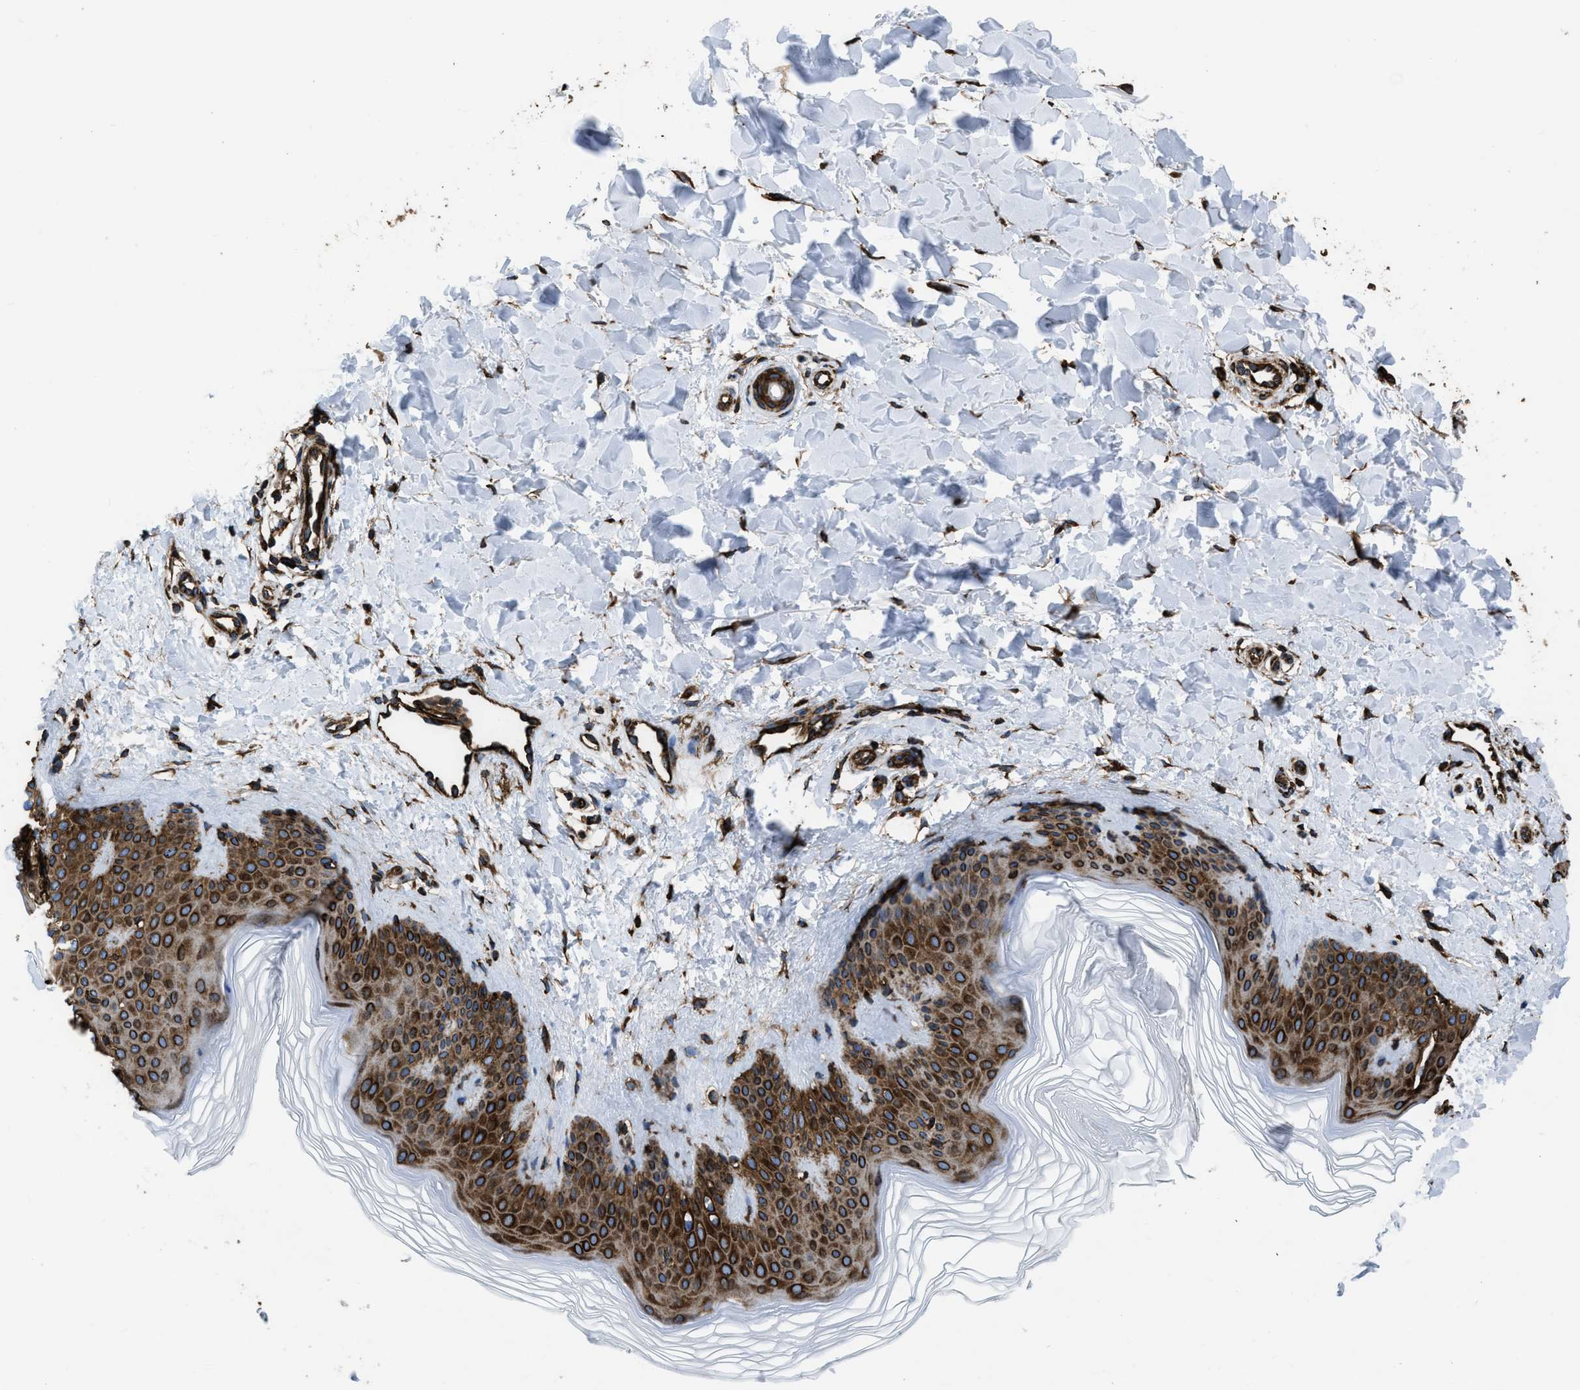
{"staining": {"intensity": "strong", "quantity": ">75%", "location": "cytoplasmic/membranous"}, "tissue": "skin", "cell_type": "Fibroblasts", "image_type": "normal", "snomed": [{"axis": "morphology", "description": "Normal tissue, NOS"}, {"axis": "morphology", "description": "Malignant melanoma, Metastatic site"}, {"axis": "topography", "description": "Skin"}], "caption": "Fibroblasts reveal high levels of strong cytoplasmic/membranous positivity in about >75% of cells in benign human skin. (Stains: DAB in brown, nuclei in blue, Microscopy: brightfield microscopy at high magnification).", "gene": "CAPRIN1", "patient": {"sex": "male", "age": 41}}